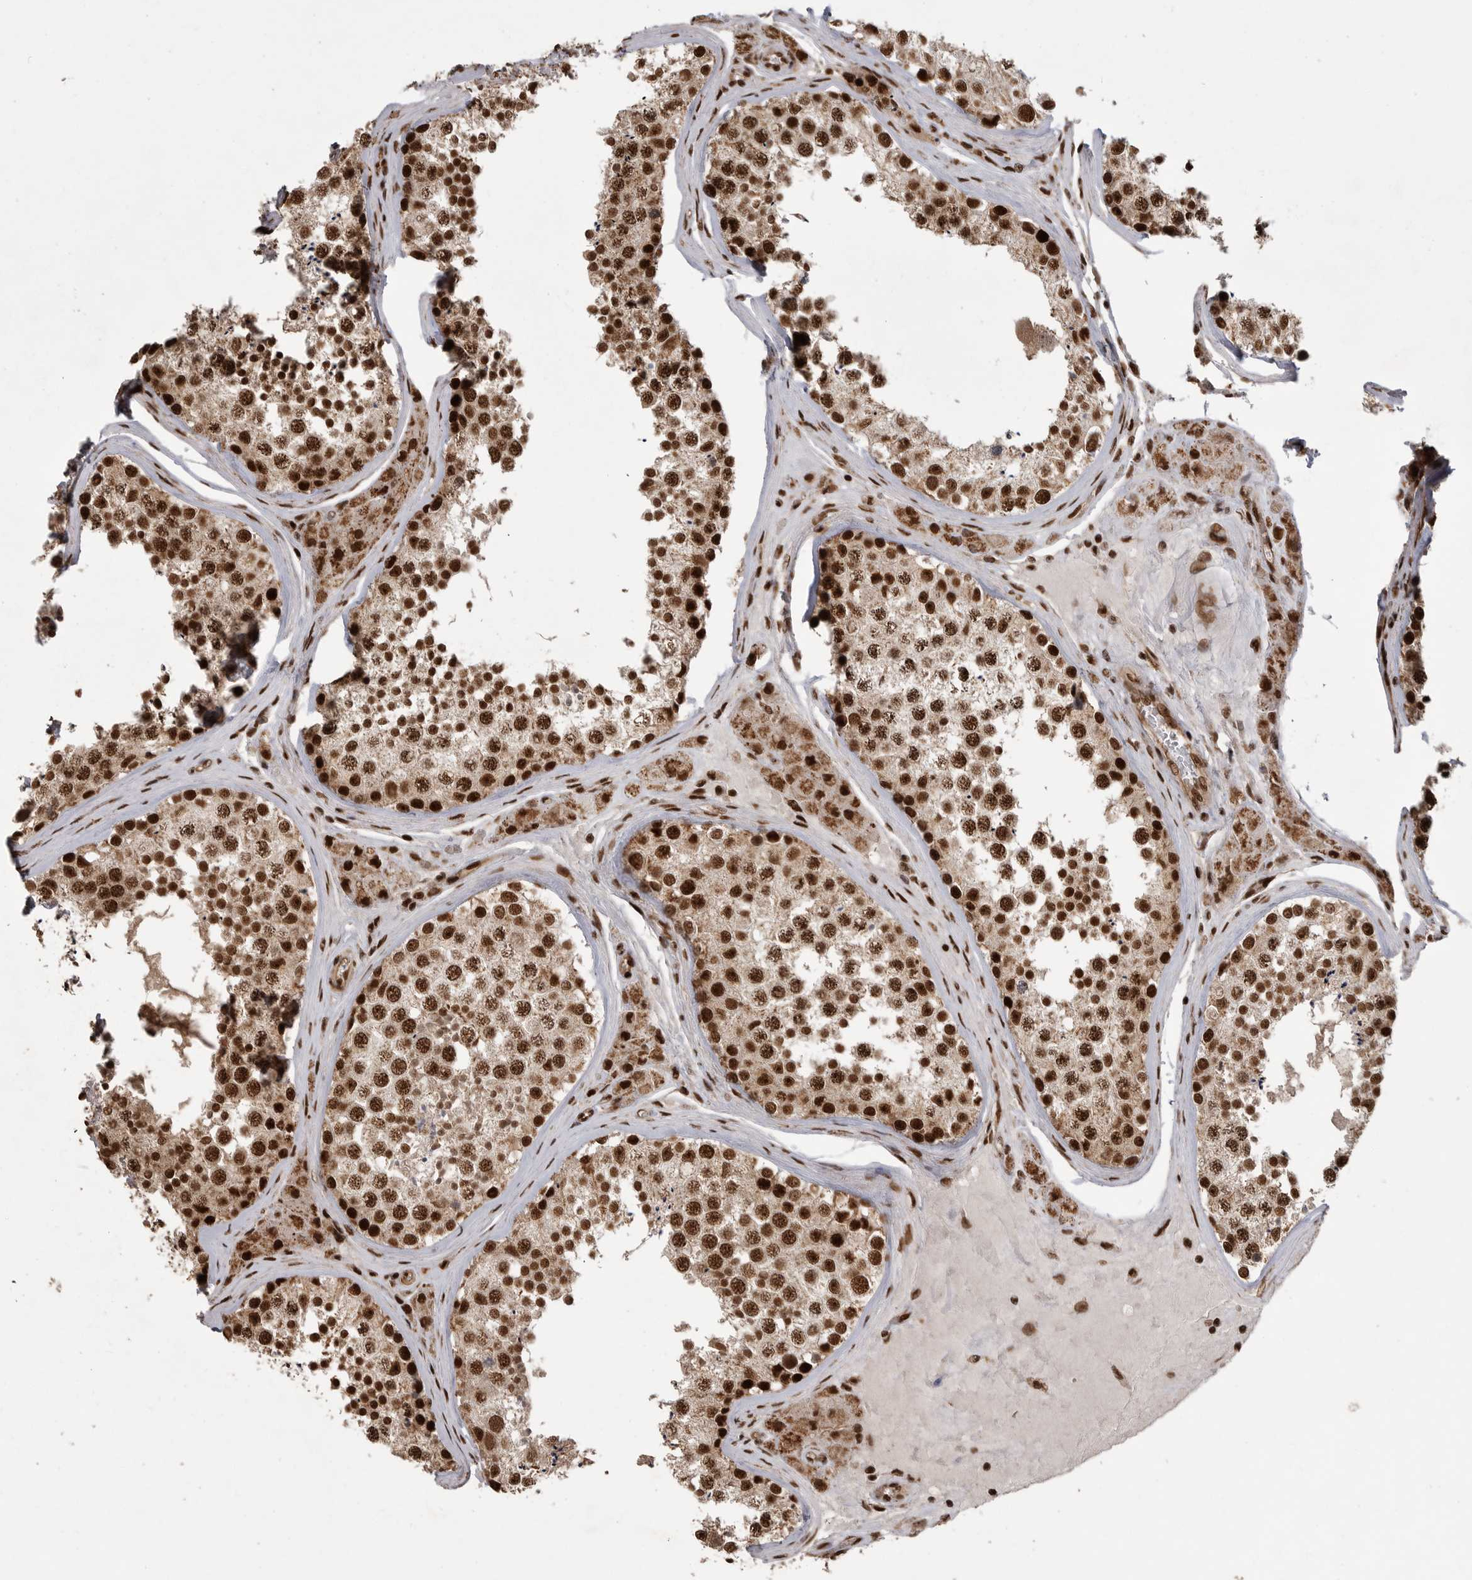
{"staining": {"intensity": "strong", "quantity": ">75%", "location": "nuclear"}, "tissue": "testis", "cell_type": "Cells in seminiferous ducts", "image_type": "normal", "snomed": [{"axis": "morphology", "description": "Normal tissue, NOS"}, {"axis": "topography", "description": "Testis"}], "caption": "About >75% of cells in seminiferous ducts in normal human testis display strong nuclear protein positivity as visualized by brown immunohistochemical staining.", "gene": "PPP1R8", "patient": {"sex": "male", "age": 46}}